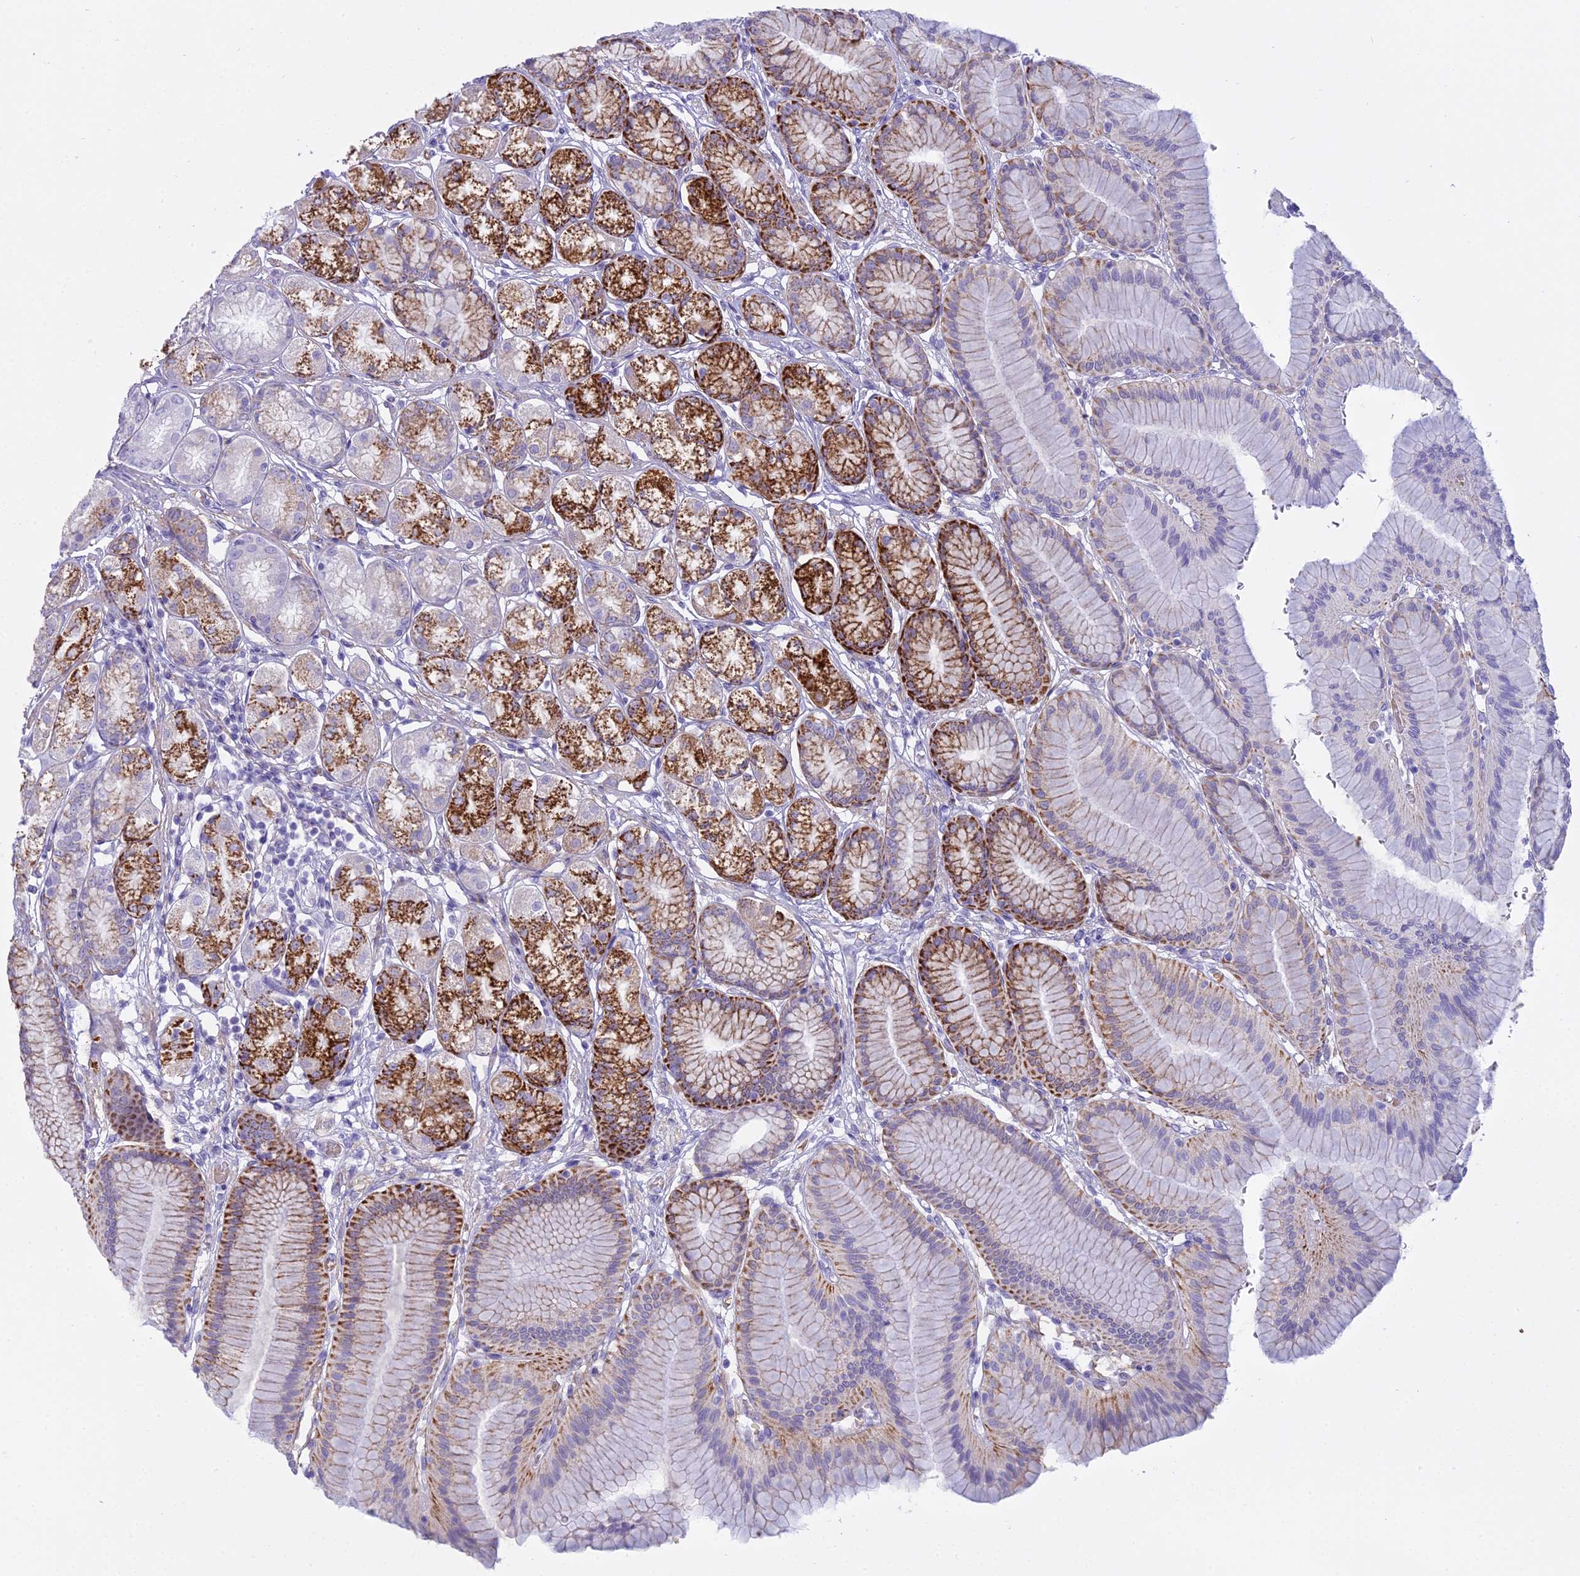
{"staining": {"intensity": "strong", "quantity": "25%-75%", "location": "cytoplasmic/membranous"}, "tissue": "stomach", "cell_type": "Glandular cells", "image_type": "normal", "snomed": [{"axis": "morphology", "description": "Normal tissue, NOS"}, {"axis": "morphology", "description": "Adenocarcinoma, NOS"}, {"axis": "morphology", "description": "Adenocarcinoma, High grade"}, {"axis": "topography", "description": "Stomach, upper"}, {"axis": "topography", "description": "Stomach"}], "caption": "Protein staining of unremarkable stomach shows strong cytoplasmic/membranous expression in about 25%-75% of glandular cells.", "gene": "OSTN", "patient": {"sex": "female", "age": 65}}